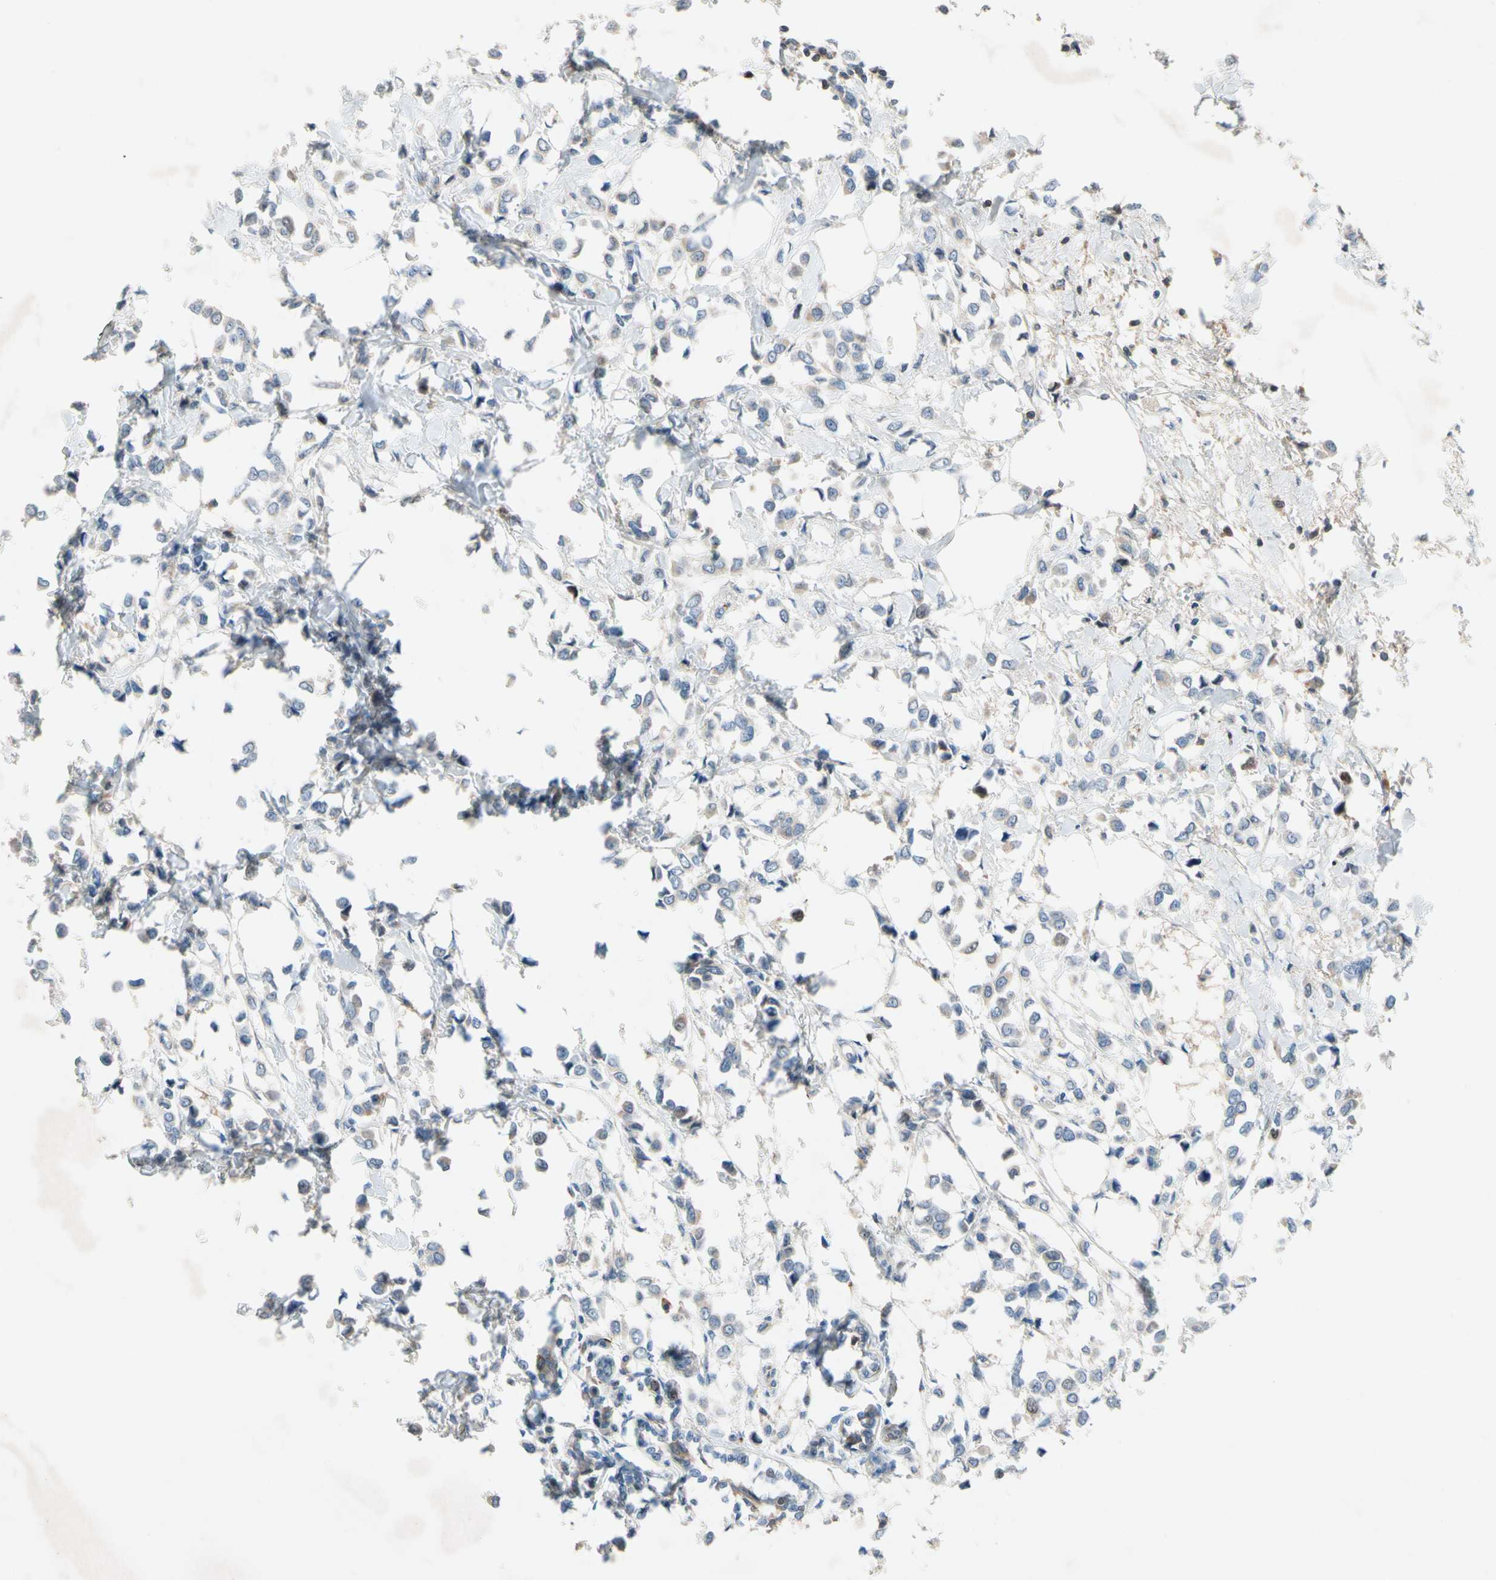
{"staining": {"intensity": "weak", "quantity": "<25%", "location": "cytoplasmic/membranous"}, "tissue": "breast cancer", "cell_type": "Tumor cells", "image_type": "cancer", "snomed": [{"axis": "morphology", "description": "Lobular carcinoma"}, {"axis": "topography", "description": "Breast"}], "caption": "This photomicrograph is of breast cancer (lobular carcinoma) stained with immunohistochemistry to label a protein in brown with the nuclei are counter-stained blue. There is no expression in tumor cells. (DAB immunohistochemistry (IHC) visualized using brightfield microscopy, high magnification).", "gene": "NDFIP2", "patient": {"sex": "female", "age": 51}}